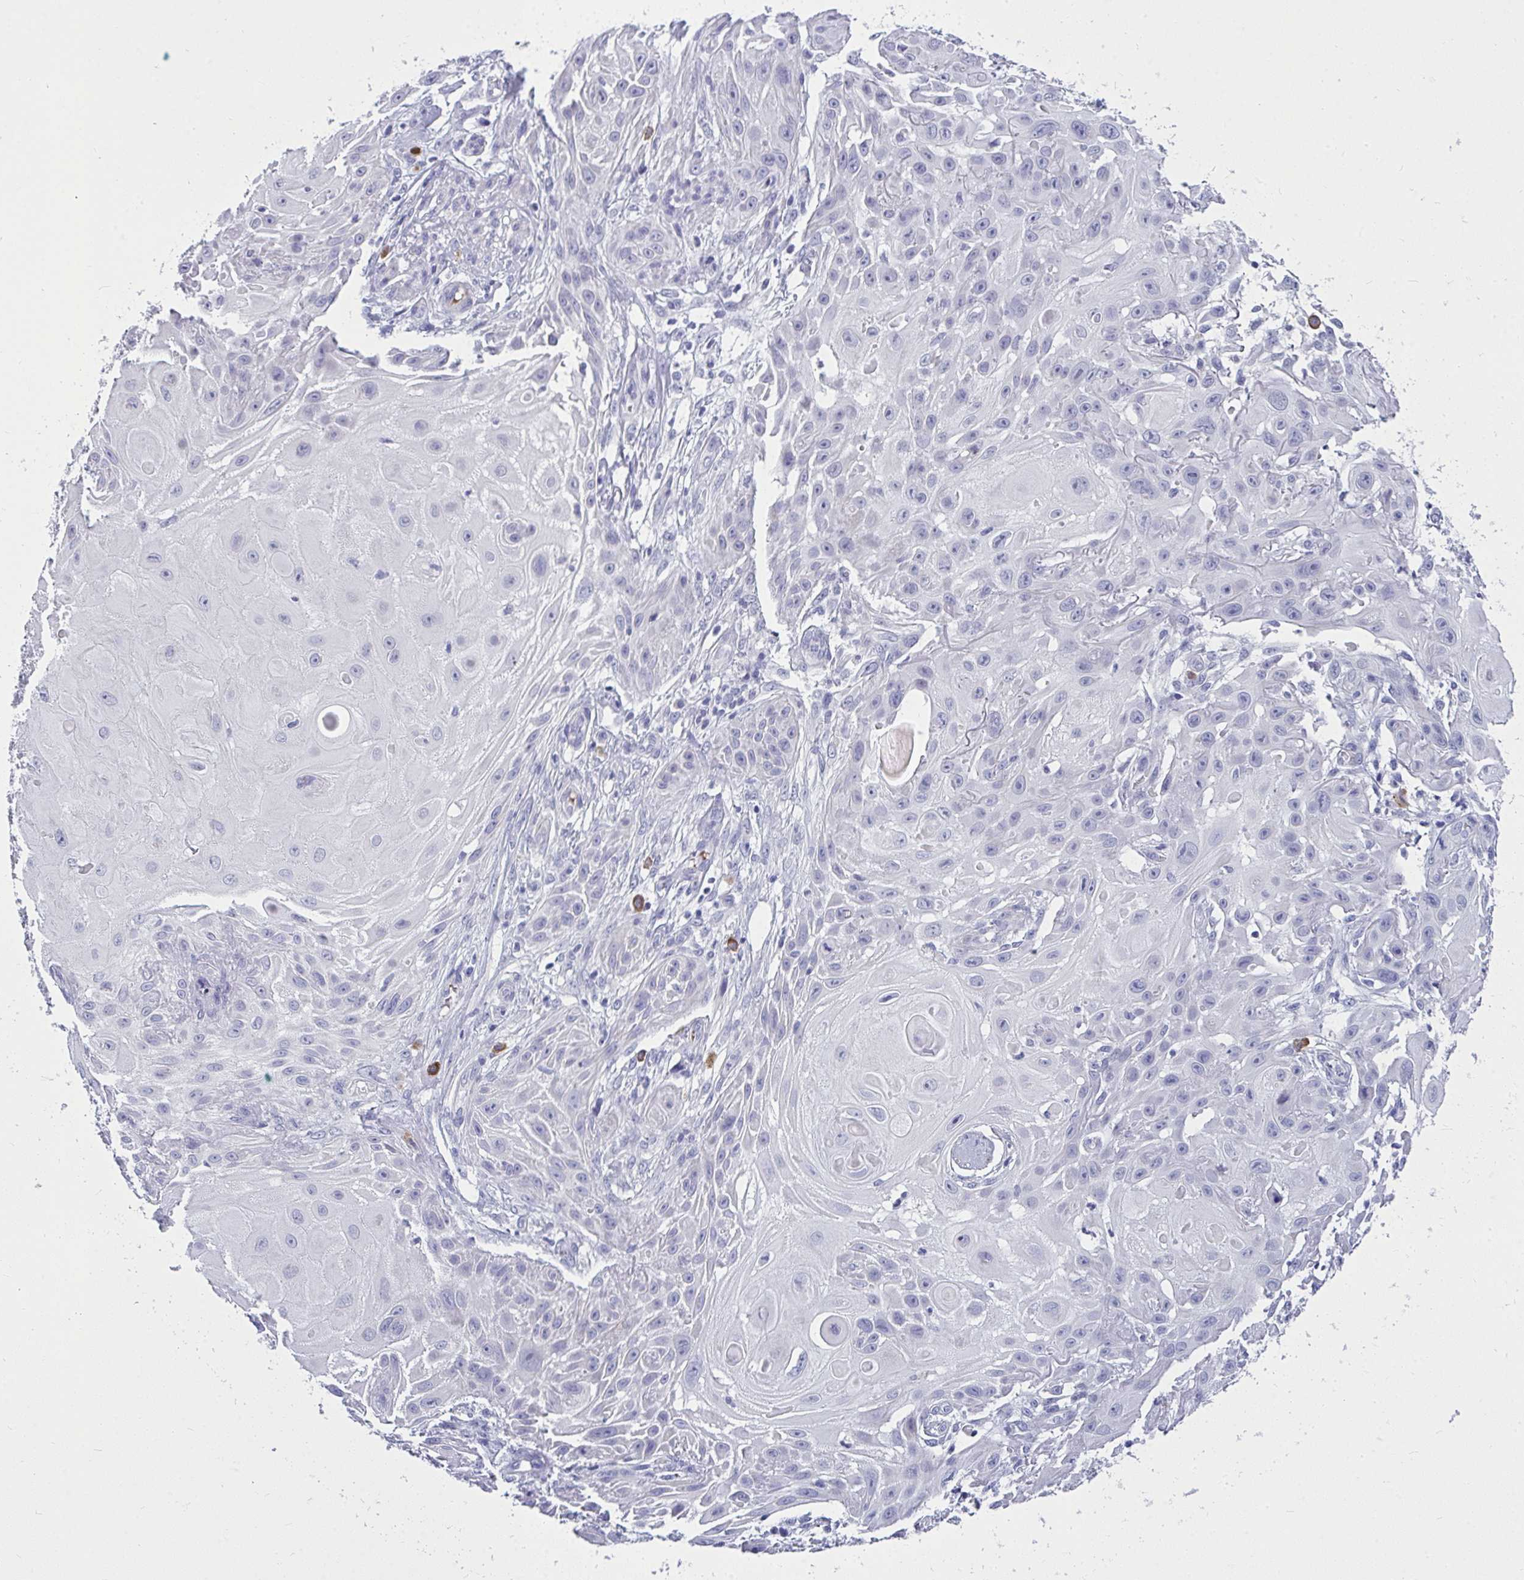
{"staining": {"intensity": "negative", "quantity": "none", "location": "none"}, "tissue": "skin cancer", "cell_type": "Tumor cells", "image_type": "cancer", "snomed": [{"axis": "morphology", "description": "Squamous cell carcinoma, NOS"}, {"axis": "topography", "description": "Skin"}], "caption": "Skin cancer was stained to show a protein in brown. There is no significant staining in tumor cells.", "gene": "TSBP1", "patient": {"sex": "female", "age": 91}}